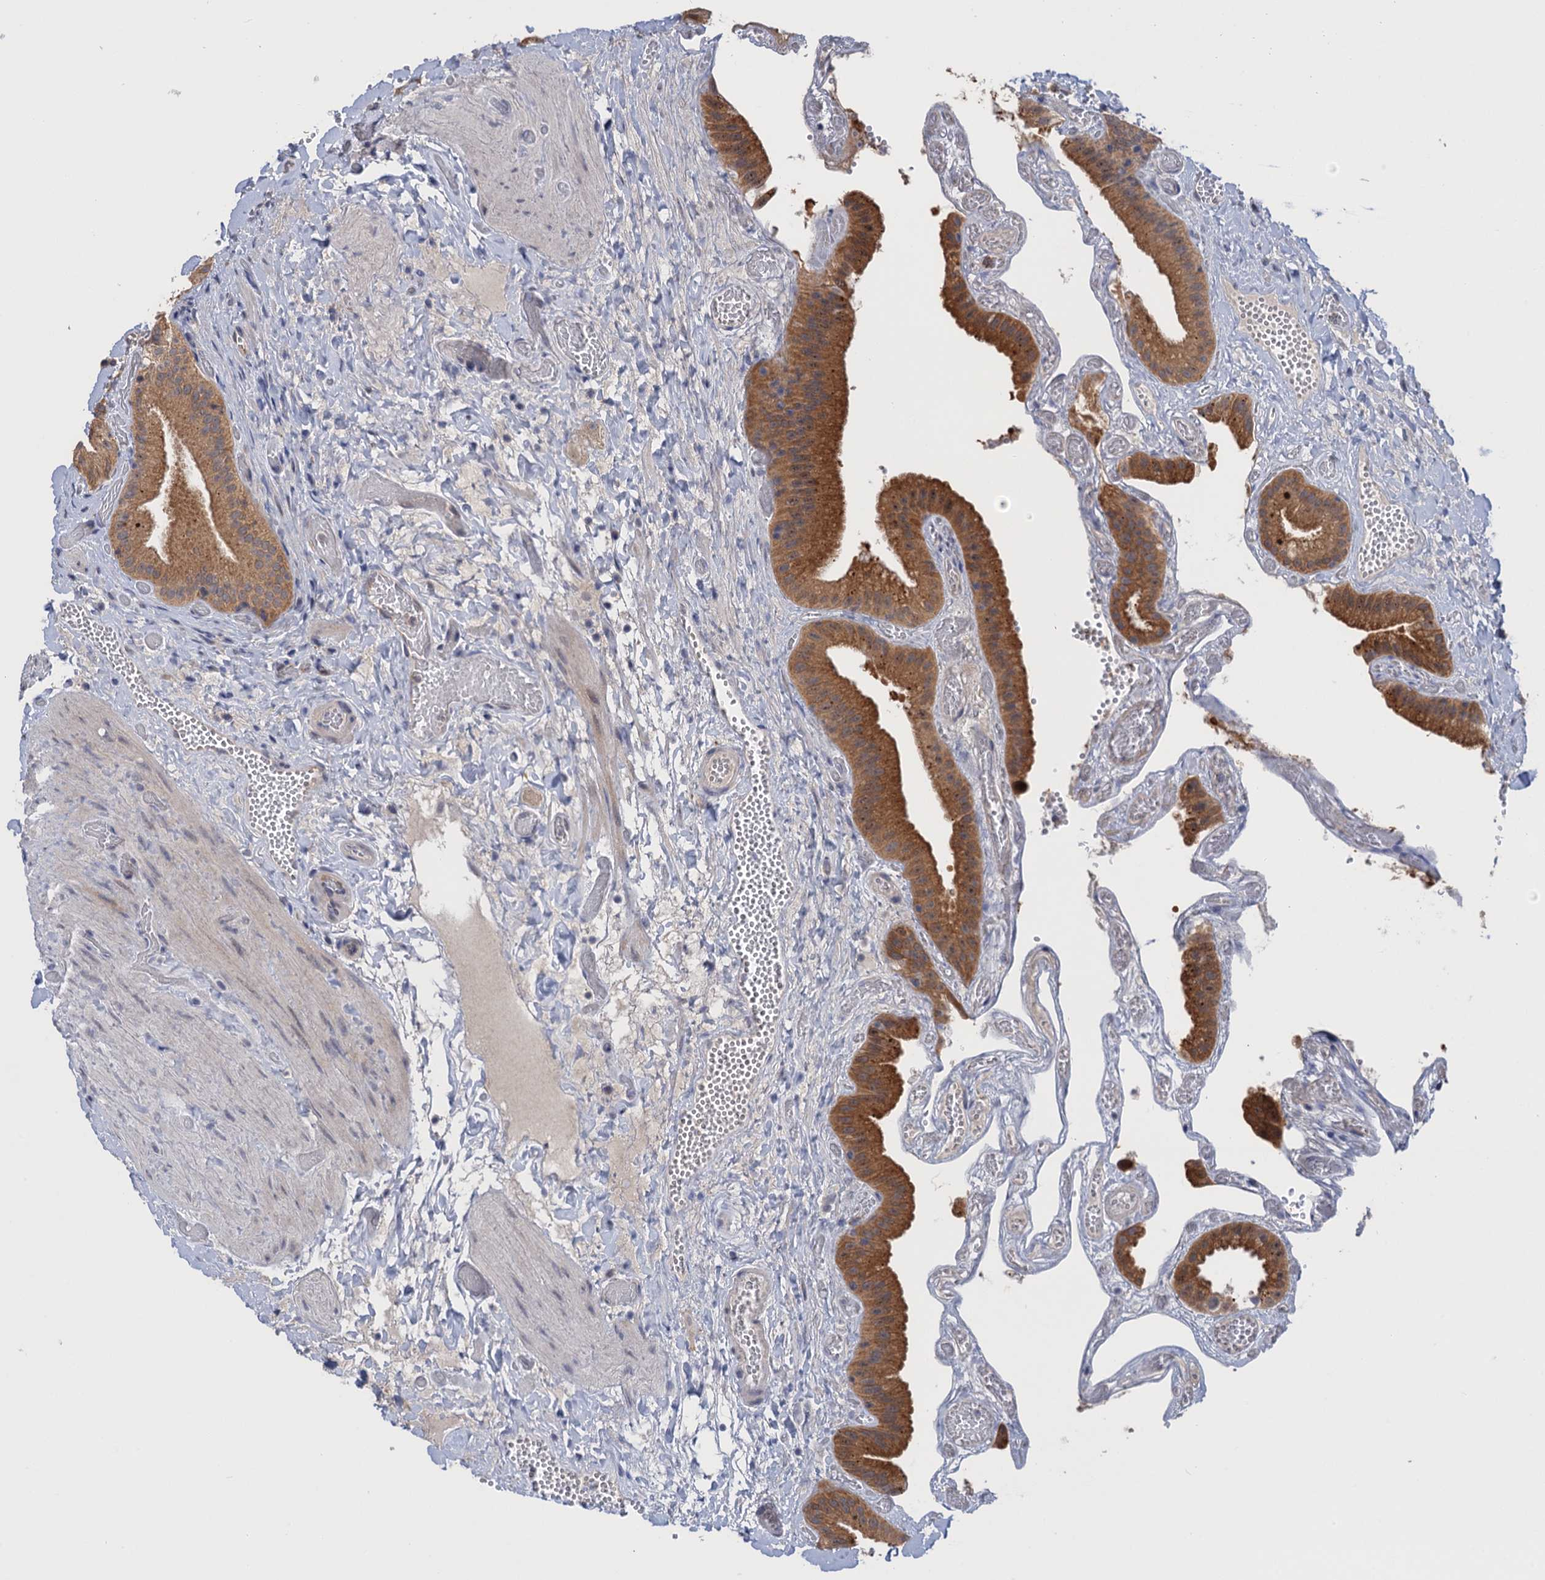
{"staining": {"intensity": "strong", "quantity": ">75%", "location": "cytoplasmic/membranous"}, "tissue": "gallbladder", "cell_type": "Glandular cells", "image_type": "normal", "snomed": [{"axis": "morphology", "description": "Normal tissue, NOS"}, {"axis": "topography", "description": "Gallbladder"}], "caption": "Protein expression analysis of benign human gallbladder reveals strong cytoplasmic/membranous staining in approximately >75% of glandular cells.", "gene": "NEK8", "patient": {"sex": "female", "age": 64}}